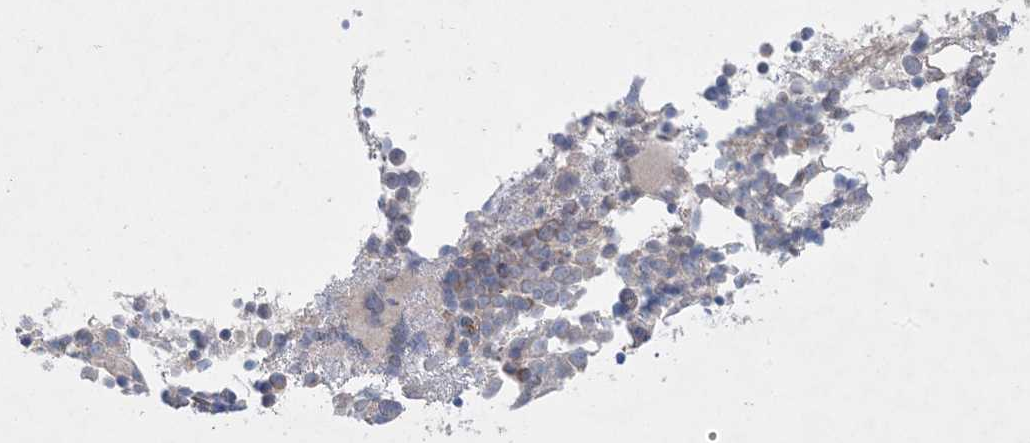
{"staining": {"intensity": "weak", "quantity": "<25%", "location": "cytoplasmic/membranous"}, "tissue": "bone marrow", "cell_type": "Hematopoietic cells", "image_type": "normal", "snomed": [{"axis": "morphology", "description": "Normal tissue, NOS"}, {"axis": "topography", "description": "Bone marrow"}], "caption": "DAB immunohistochemical staining of normal human bone marrow displays no significant staining in hematopoietic cells.", "gene": "MMGT1", "patient": {"sex": "female", "age": 57}}